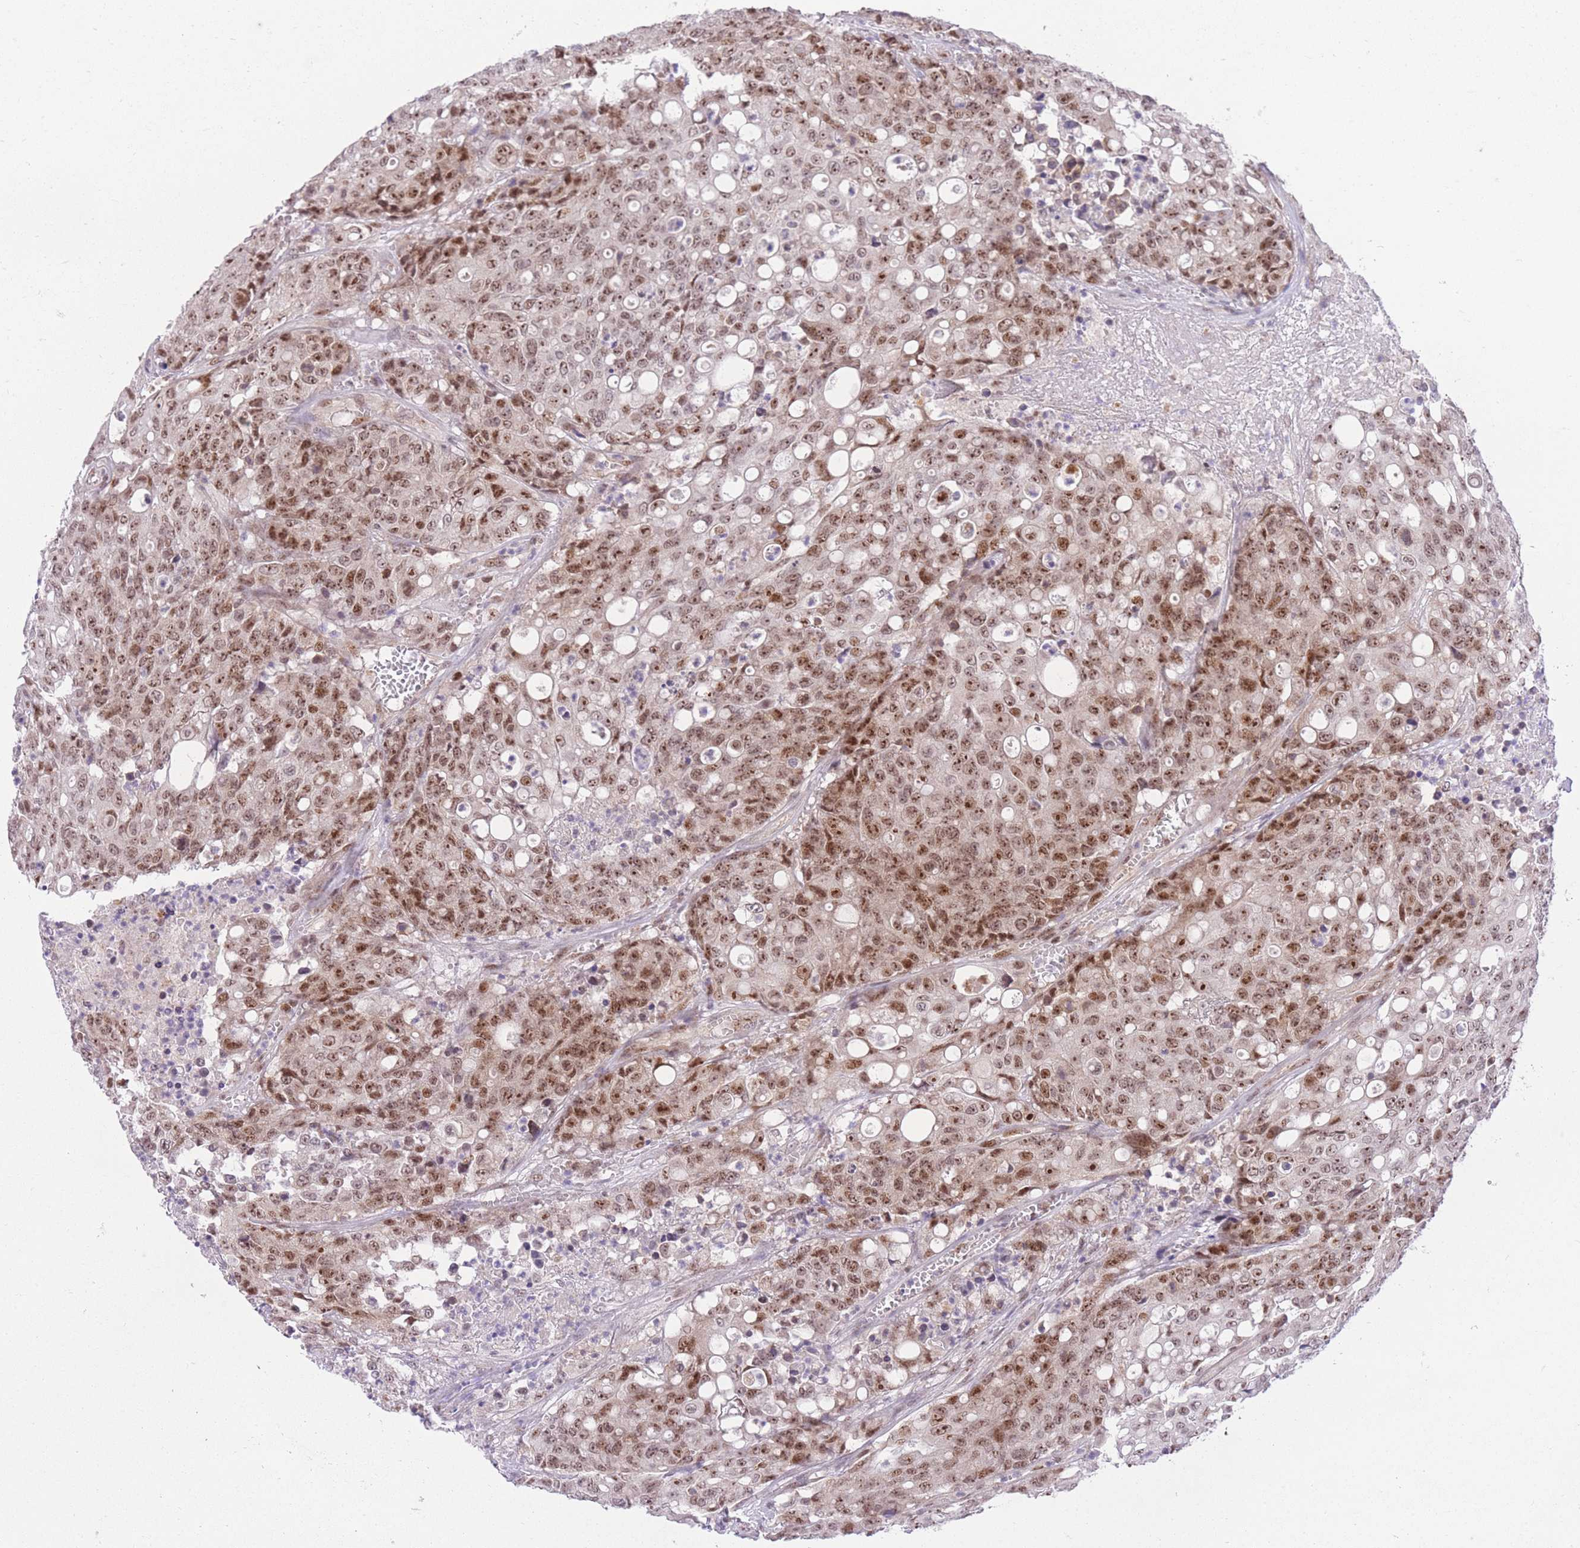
{"staining": {"intensity": "moderate", "quantity": ">75%", "location": "nuclear"}, "tissue": "colorectal cancer", "cell_type": "Tumor cells", "image_type": "cancer", "snomed": [{"axis": "morphology", "description": "Adenocarcinoma, NOS"}, {"axis": "topography", "description": "Colon"}], "caption": "Human colorectal adenocarcinoma stained with a brown dye demonstrates moderate nuclear positive positivity in approximately >75% of tumor cells.", "gene": "STK39", "patient": {"sex": "male", "age": 51}}